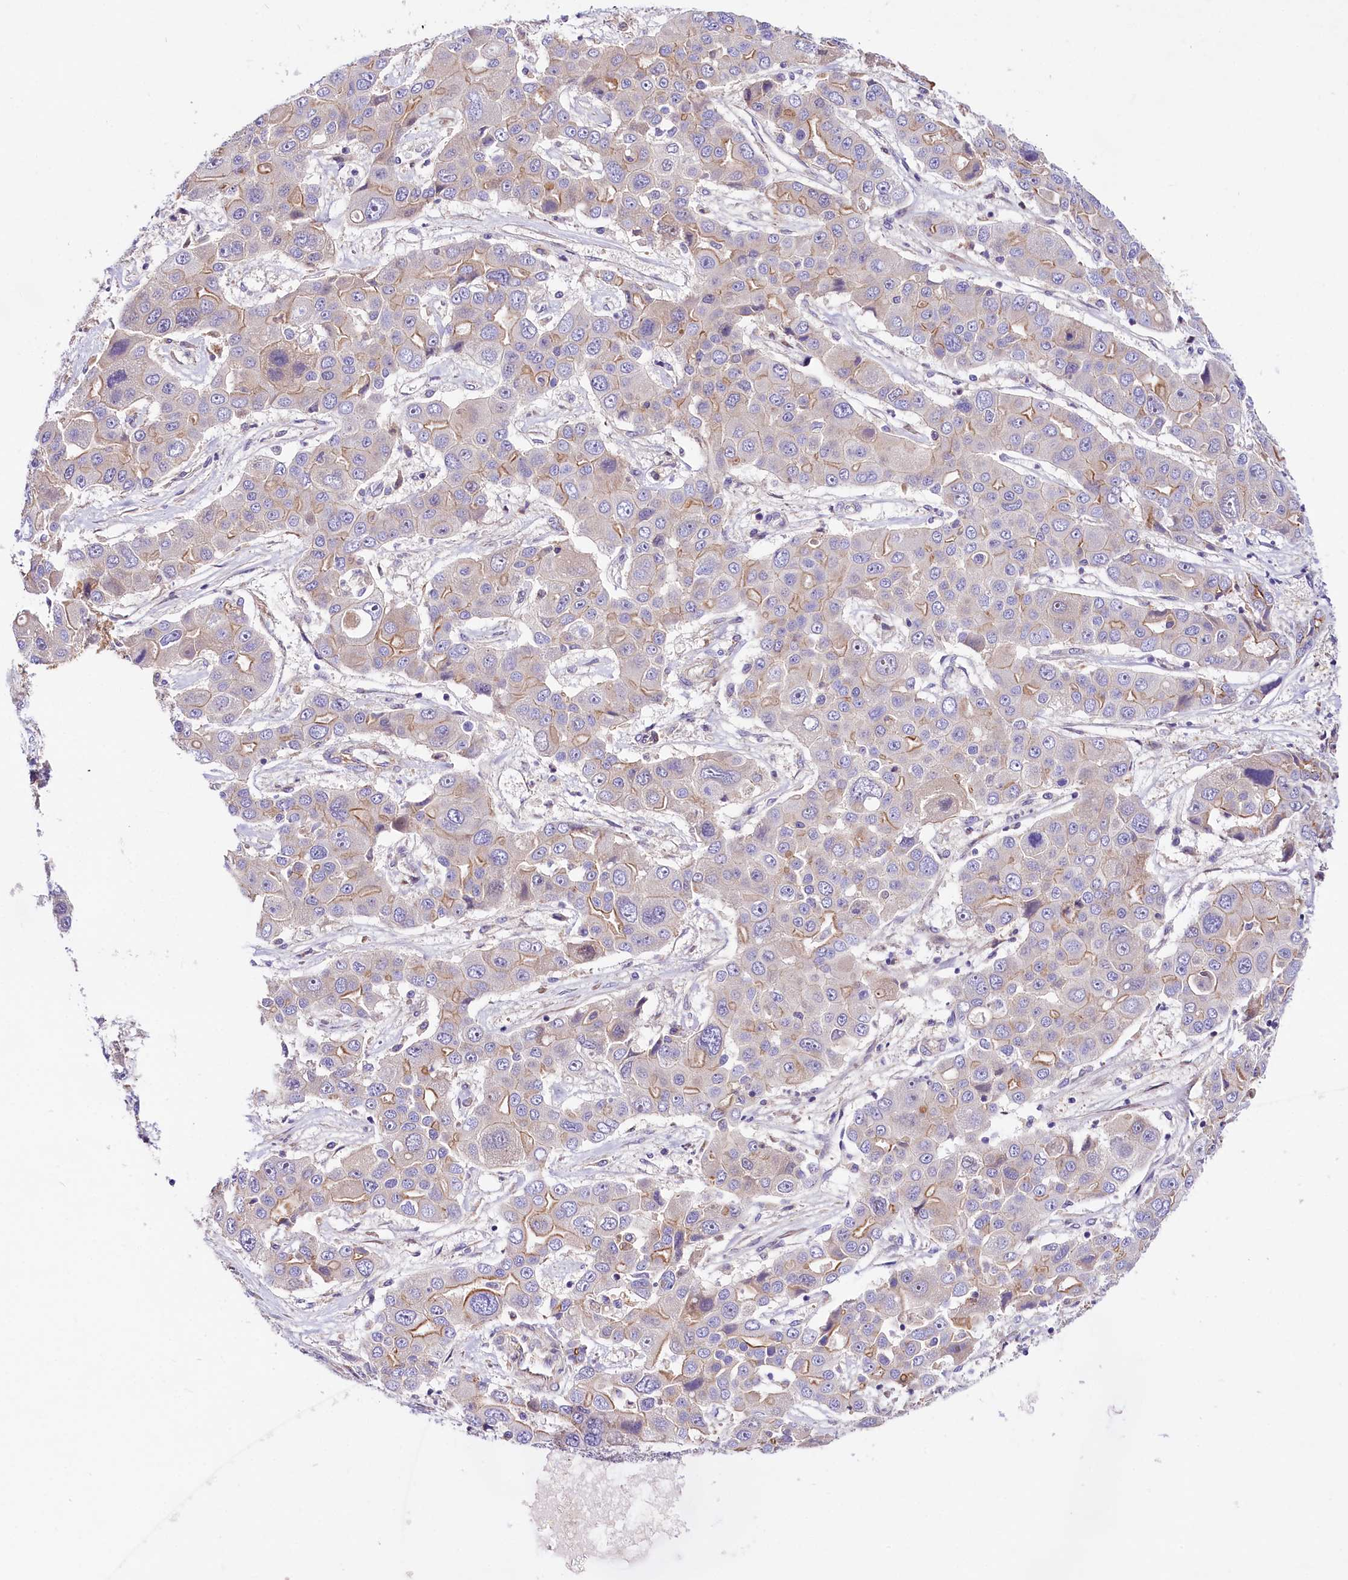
{"staining": {"intensity": "weak", "quantity": "25%-75%", "location": "cytoplasmic/membranous"}, "tissue": "liver cancer", "cell_type": "Tumor cells", "image_type": "cancer", "snomed": [{"axis": "morphology", "description": "Cholangiocarcinoma"}, {"axis": "topography", "description": "Liver"}], "caption": "Weak cytoplasmic/membranous positivity for a protein is present in about 25%-75% of tumor cells of liver cancer using immunohistochemistry.", "gene": "ARMC6", "patient": {"sex": "male", "age": 67}}